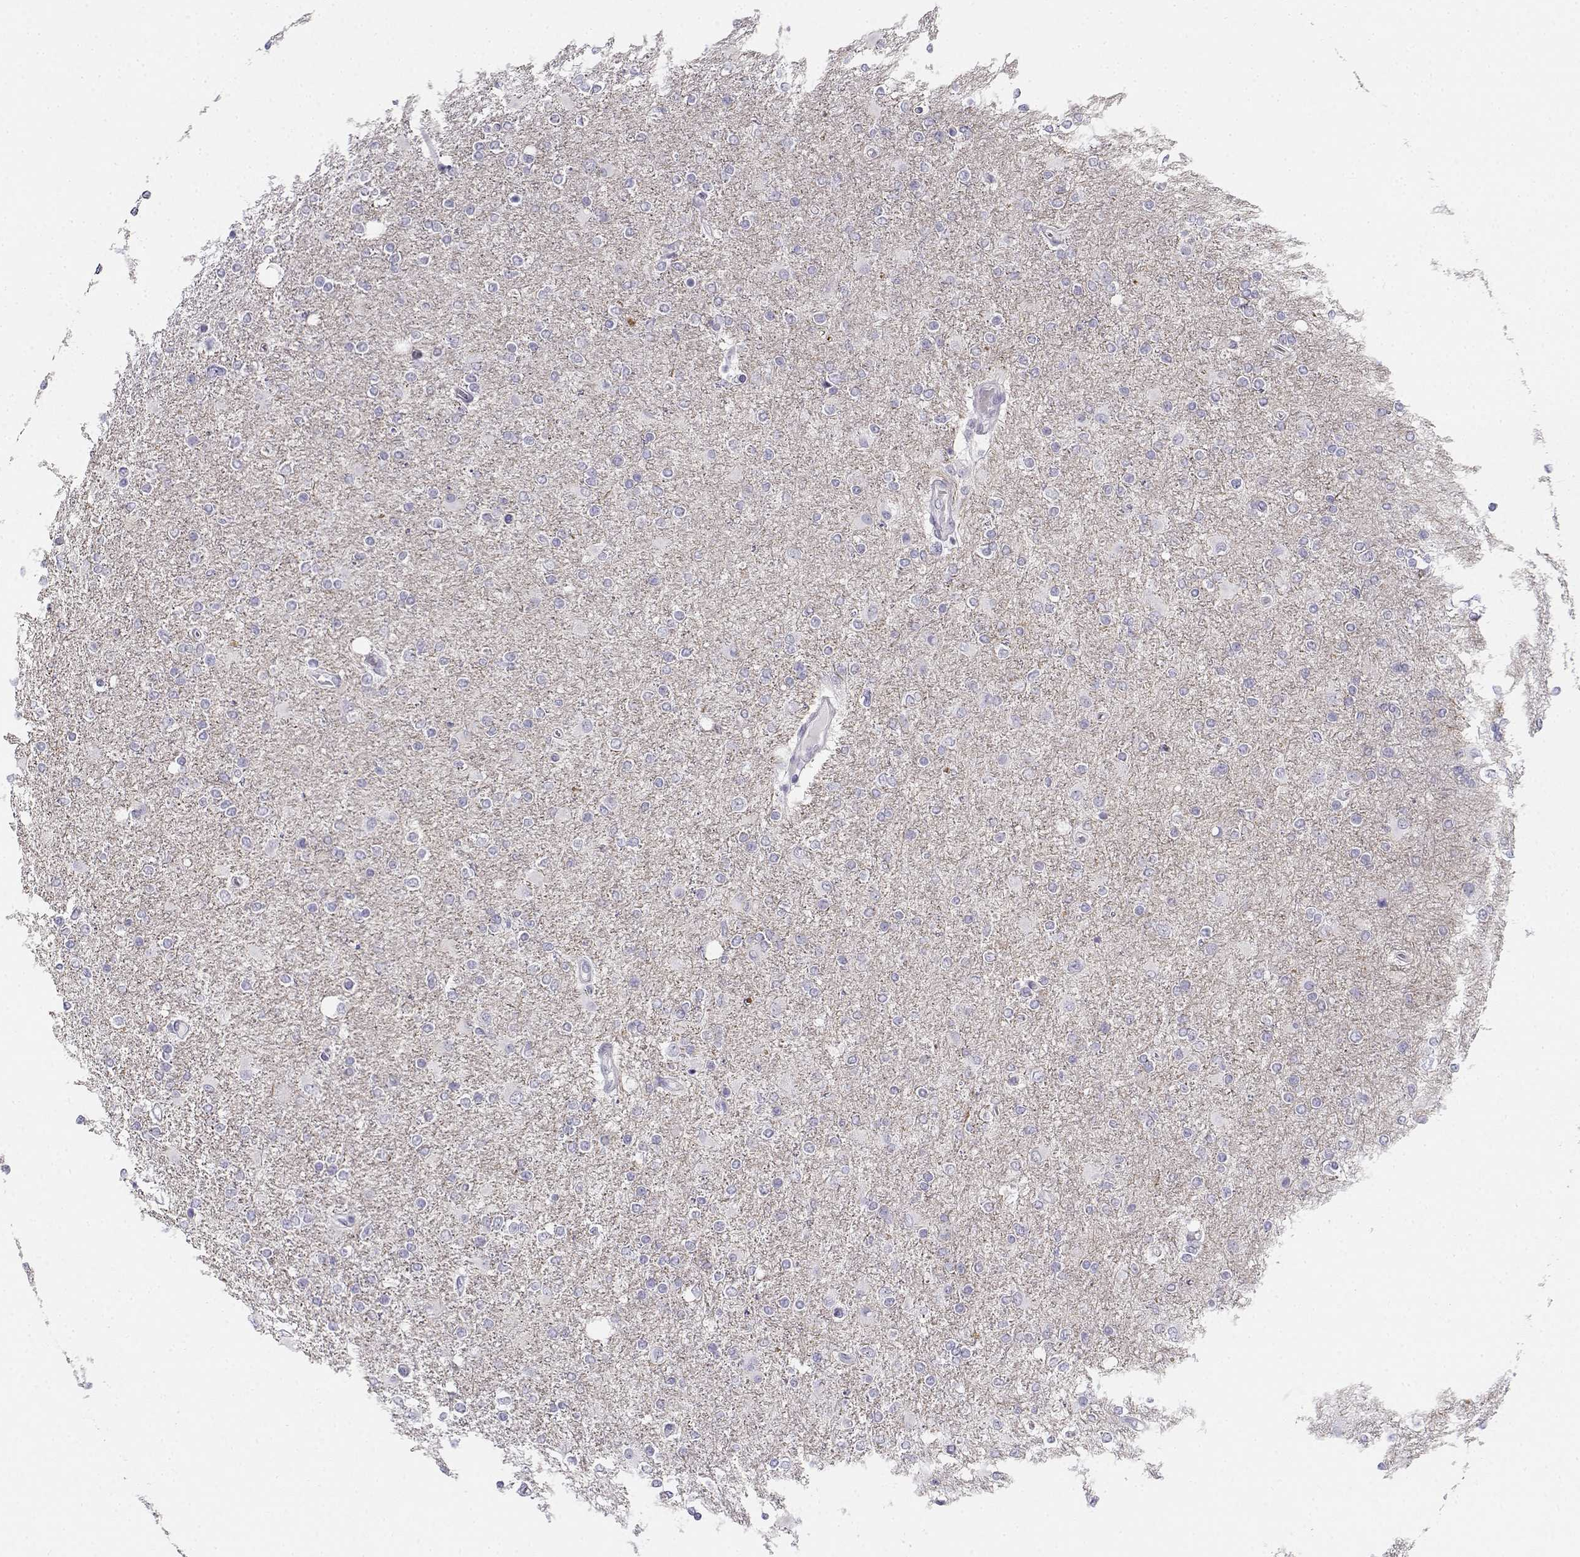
{"staining": {"intensity": "negative", "quantity": "none", "location": "none"}, "tissue": "glioma", "cell_type": "Tumor cells", "image_type": "cancer", "snomed": [{"axis": "morphology", "description": "Glioma, malignant, High grade"}, {"axis": "topography", "description": "Cerebral cortex"}], "caption": "Tumor cells show no significant staining in malignant glioma (high-grade).", "gene": "CREB3L3", "patient": {"sex": "male", "age": 70}}